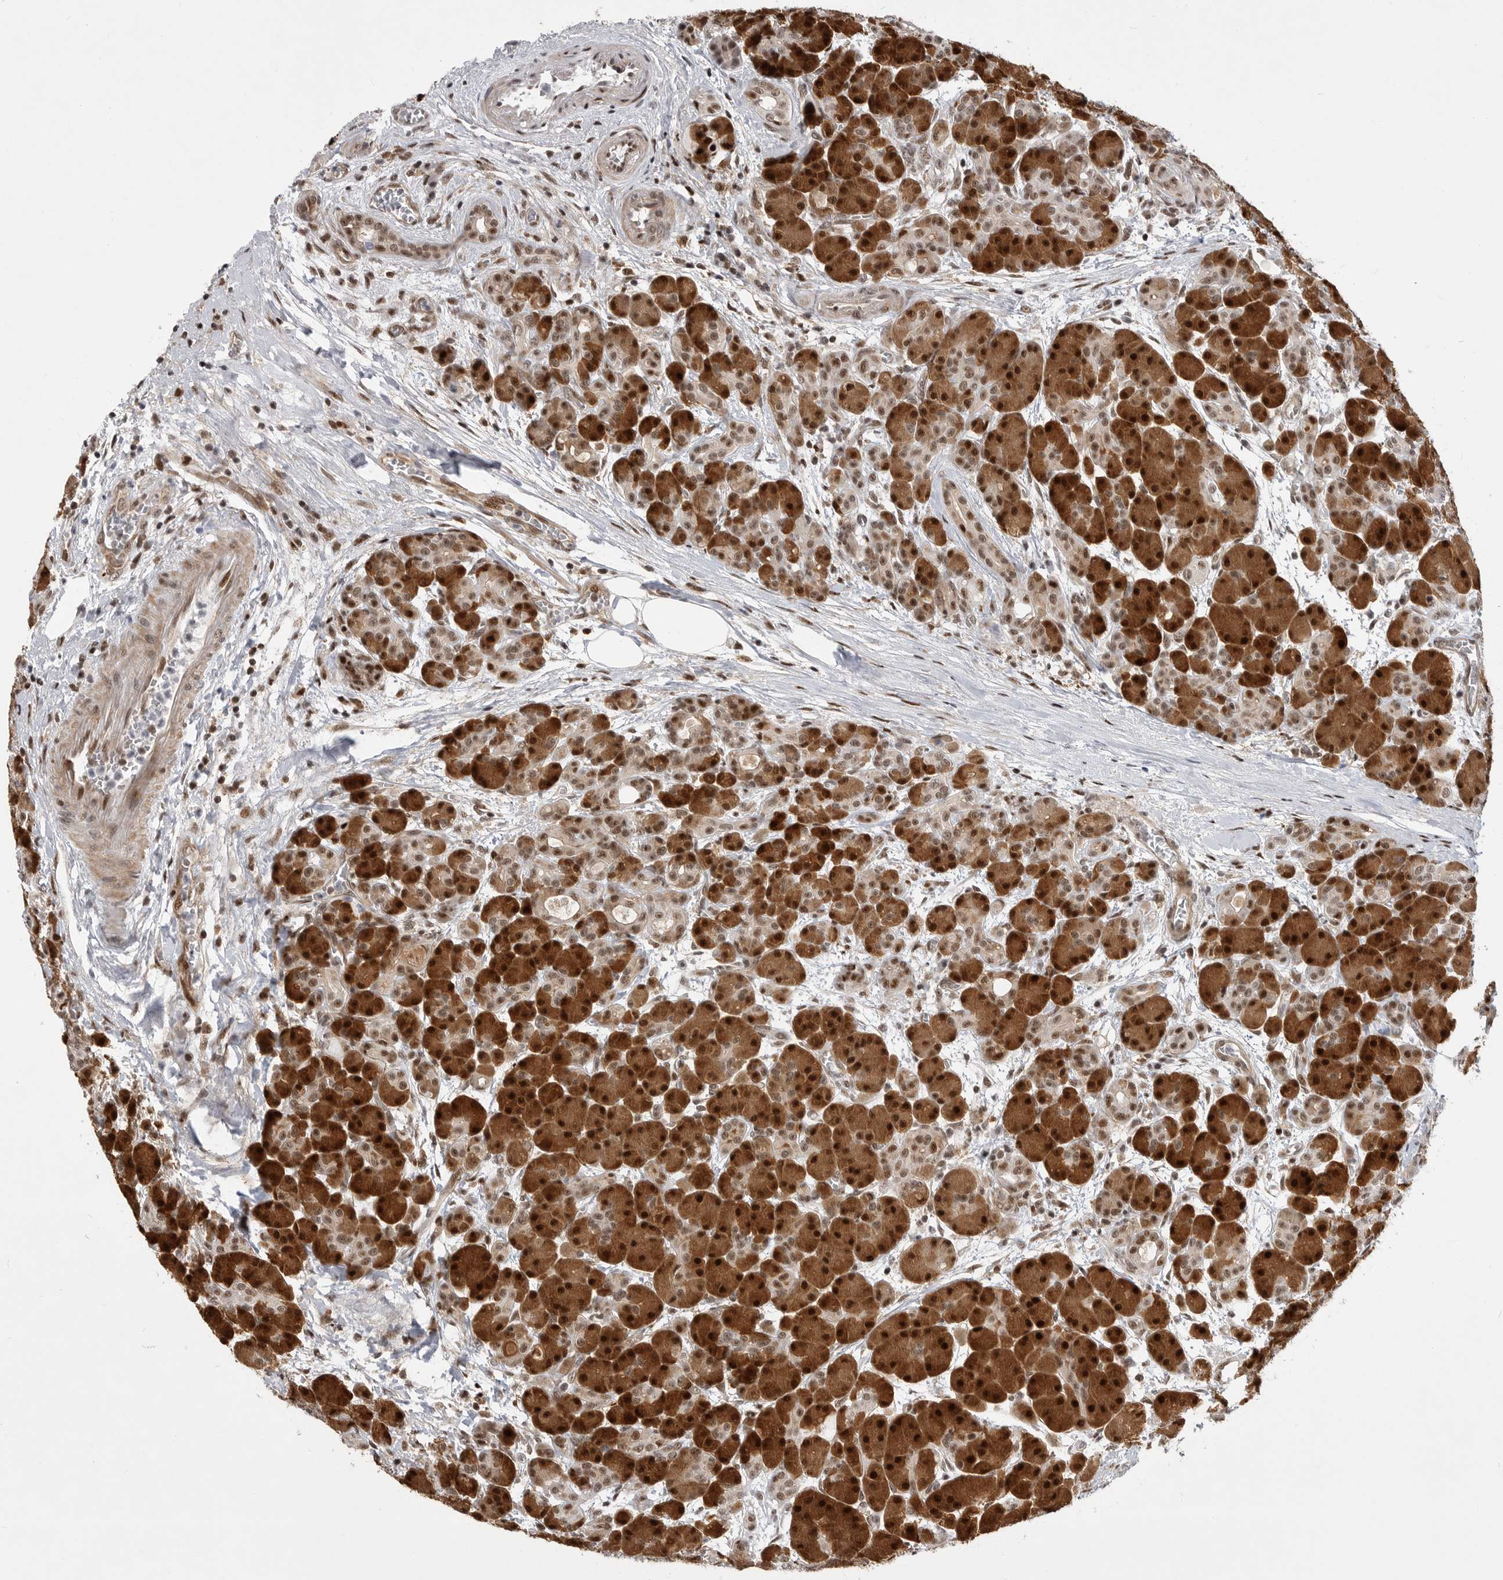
{"staining": {"intensity": "strong", "quantity": ">75%", "location": "cytoplasmic/membranous,nuclear"}, "tissue": "pancreas", "cell_type": "Exocrine glandular cells", "image_type": "normal", "snomed": [{"axis": "morphology", "description": "Normal tissue, NOS"}, {"axis": "topography", "description": "Pancreas"}], "caption": "An IHC image of normal tissue is shown. Protein staining in brown highlights strong cytoplasmic/membranous,nuclear positivity in pancreas within exocrine glandular cells.", "gene": "GPATCH2", "patient": {"sex": "male", "age": 63}}